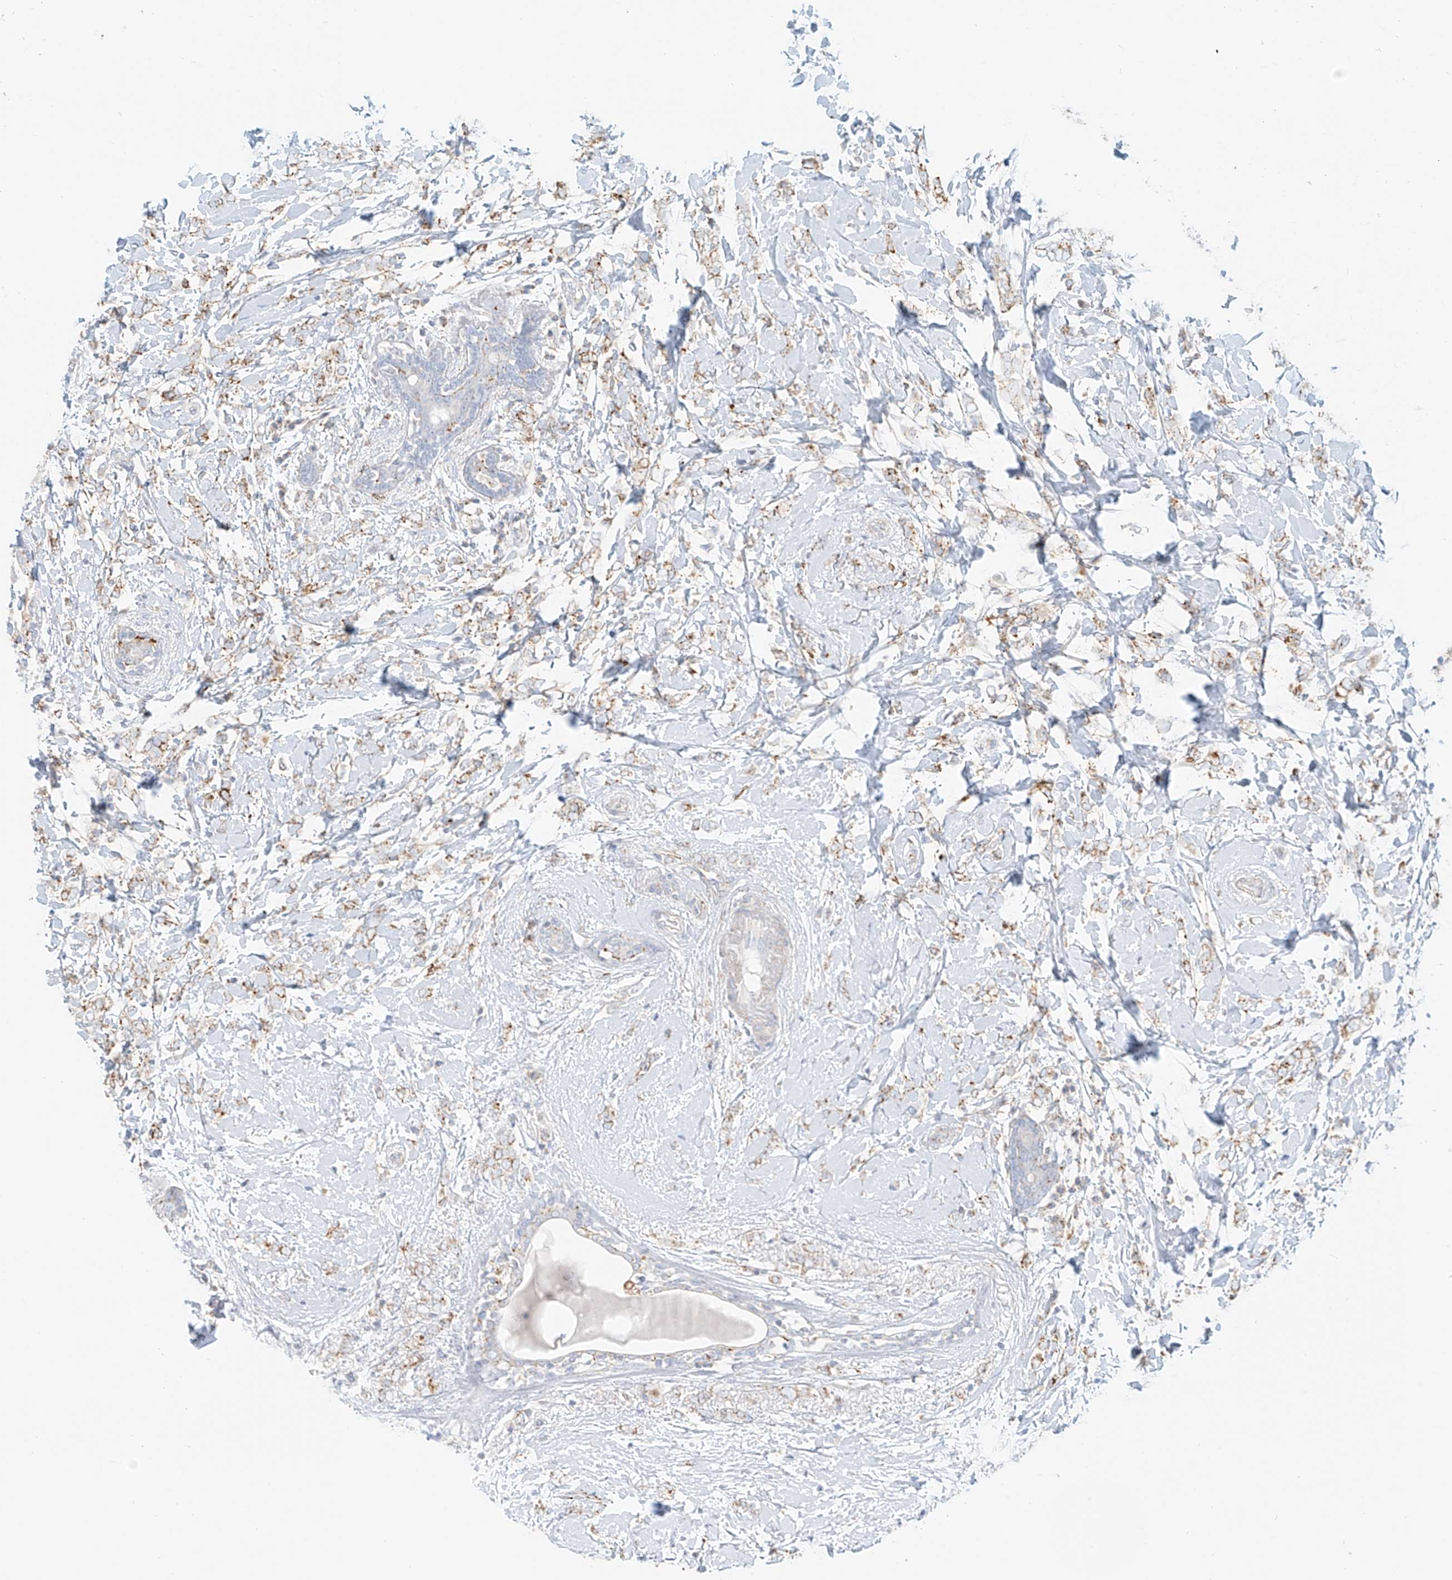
{"staining": {"intensity": "moderate", "quantity": ">75%", "location": "cytoplasmic/membranous"}, "tissue": "breast cancer", "cell_type": "Tumor cells", "image_type": "cancer", "snomed": [{"axis": "morphology", "description": "Normal tissue, NOS"}, {"axis": "morphology", "description": "Lobular carcinoma"}, {"axis": "topography", "description": "Breast"}], "caption": "Breast cancer (lobular carcinoma) stained with immunohistochemistry (IHC) shows moderate cytoplasmic/membranous staining in about >75% of tumor cells. Using DAB (brown) and hematoxylin (blue) stains, captured at high magnification using brightfield microscopy.", "gene": "SLC35F6", "patient": {"sex": "female", "age": 47}}